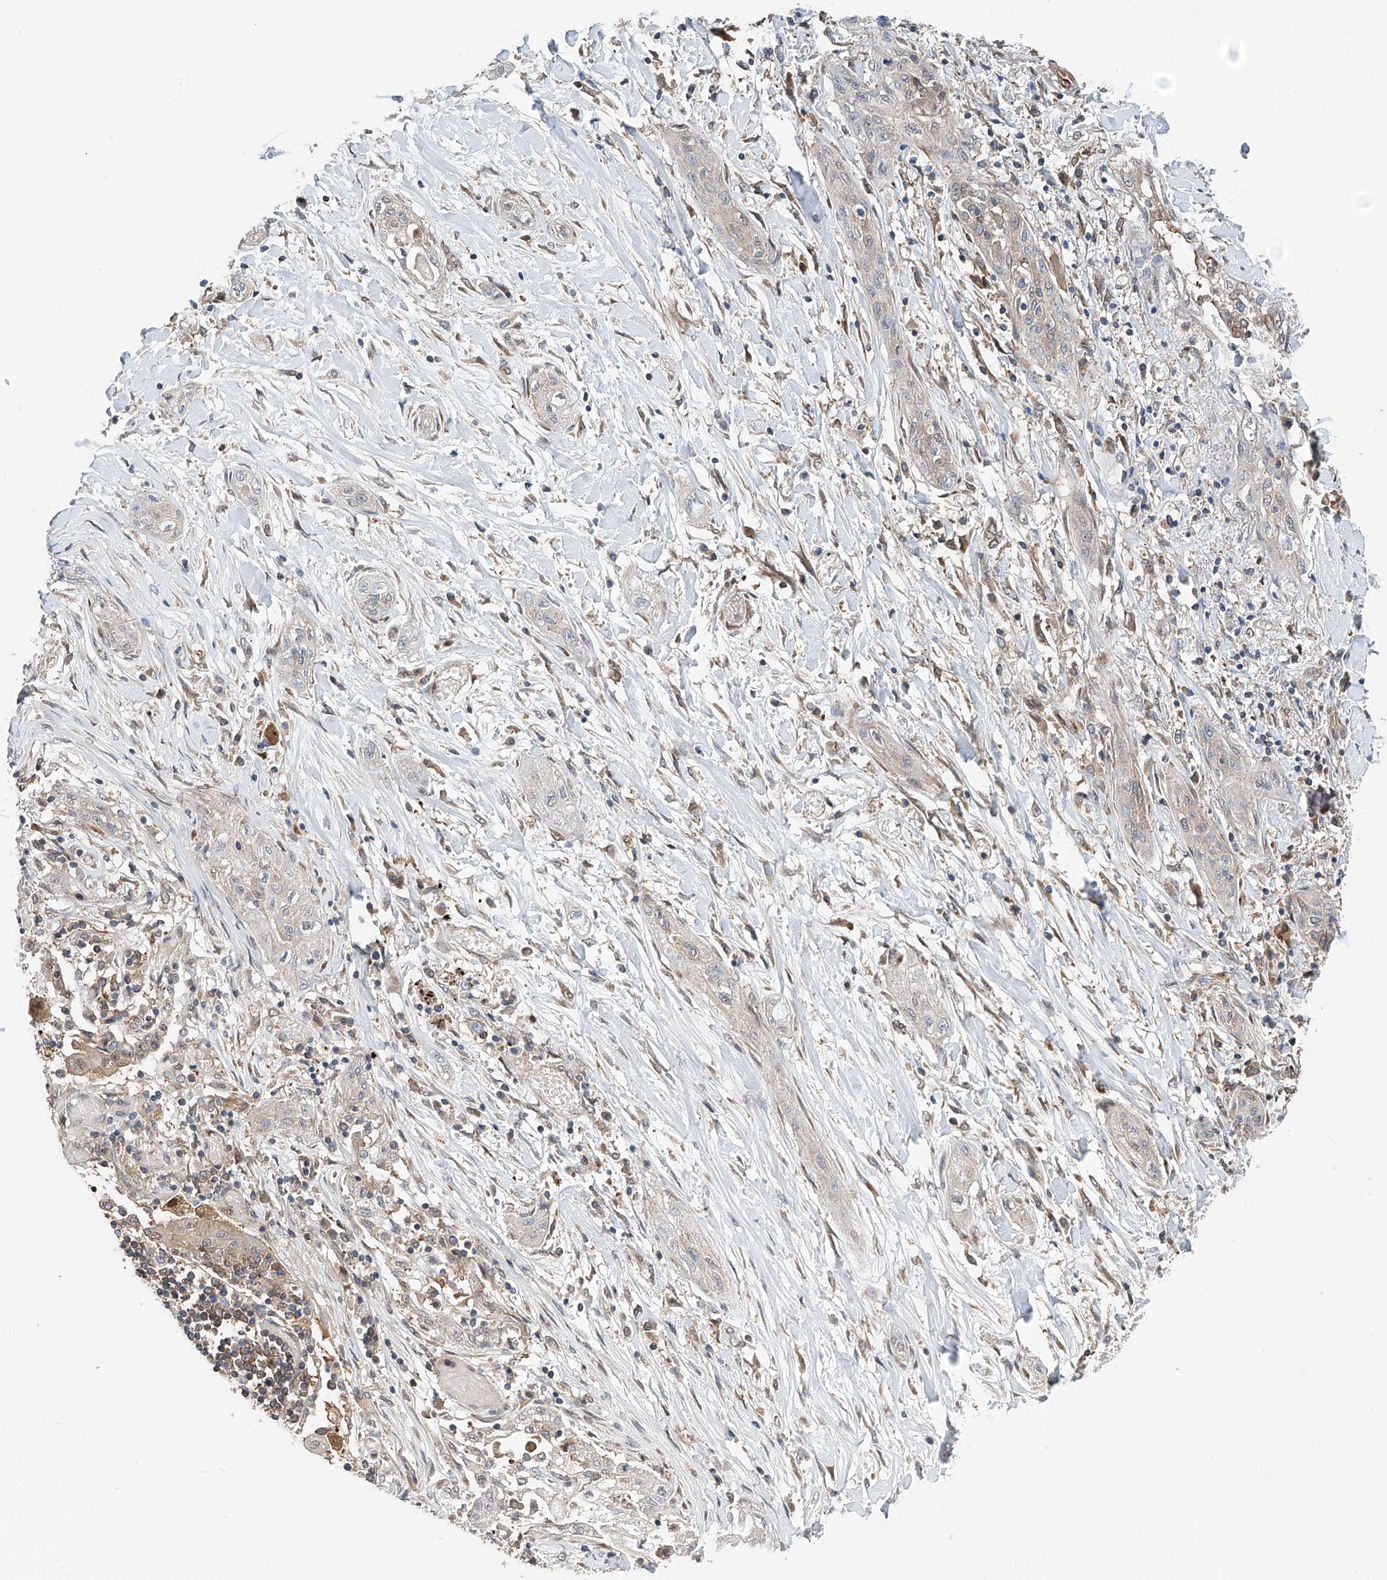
{"staining": {"intensity": "negative", "quantity": "none", "location": "none"}, "tissue": "lung cancer", "cell_type": "Tumor cells", "image_type": "cancer", "snomed": [{"axis": "morphology", "description": "Squamous cell carcinoma, NOS"}, {"axis": "topography", "description": "Lung"}], "caption": "Immunohistochemistry (IHC) histopathology image of human squamous cell carcinoma (lung) stained for a protein (brown), which reveals no expression in tumor cells.", "gene": "CHPF", "patient": {"sex": "female", "age": 47}}